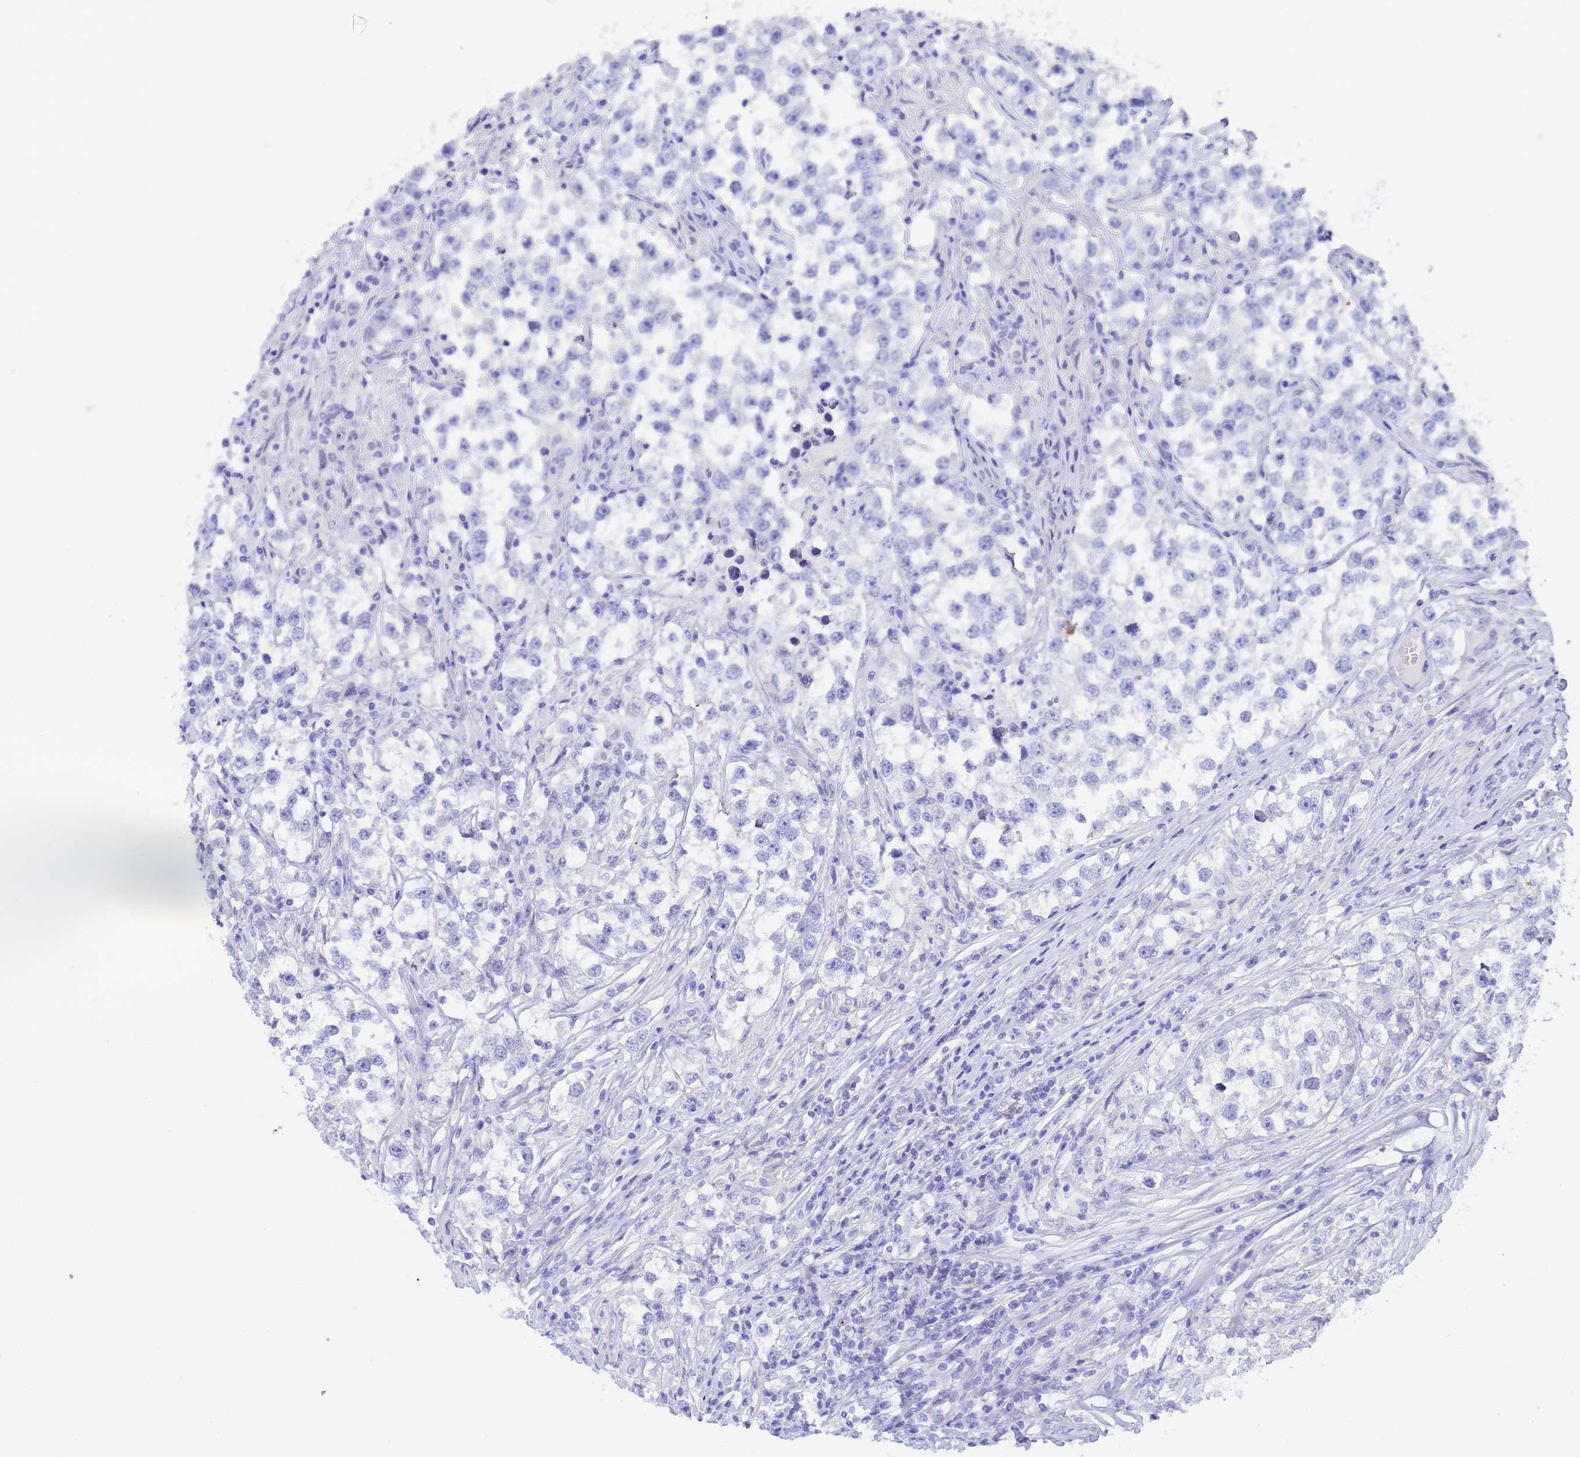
{"staining": {"intensity": "negative", "quantity": "none", "location": "none"}, "tissue": "testis cancer", "cell_type": "Tumor cells", "image_type": "cancer", "snomed": [{"axis": "morphology", "description": "Seminoma, NOS"}, {"axis": "topography", "description": "Testis"}], "caption": "This is an immunohistochemistry (IHC) photomicrograph of testis cancer. There is no staining in tumor cells.", "gene": "STATH", "patient": {"sex": "male", "age": 46}}